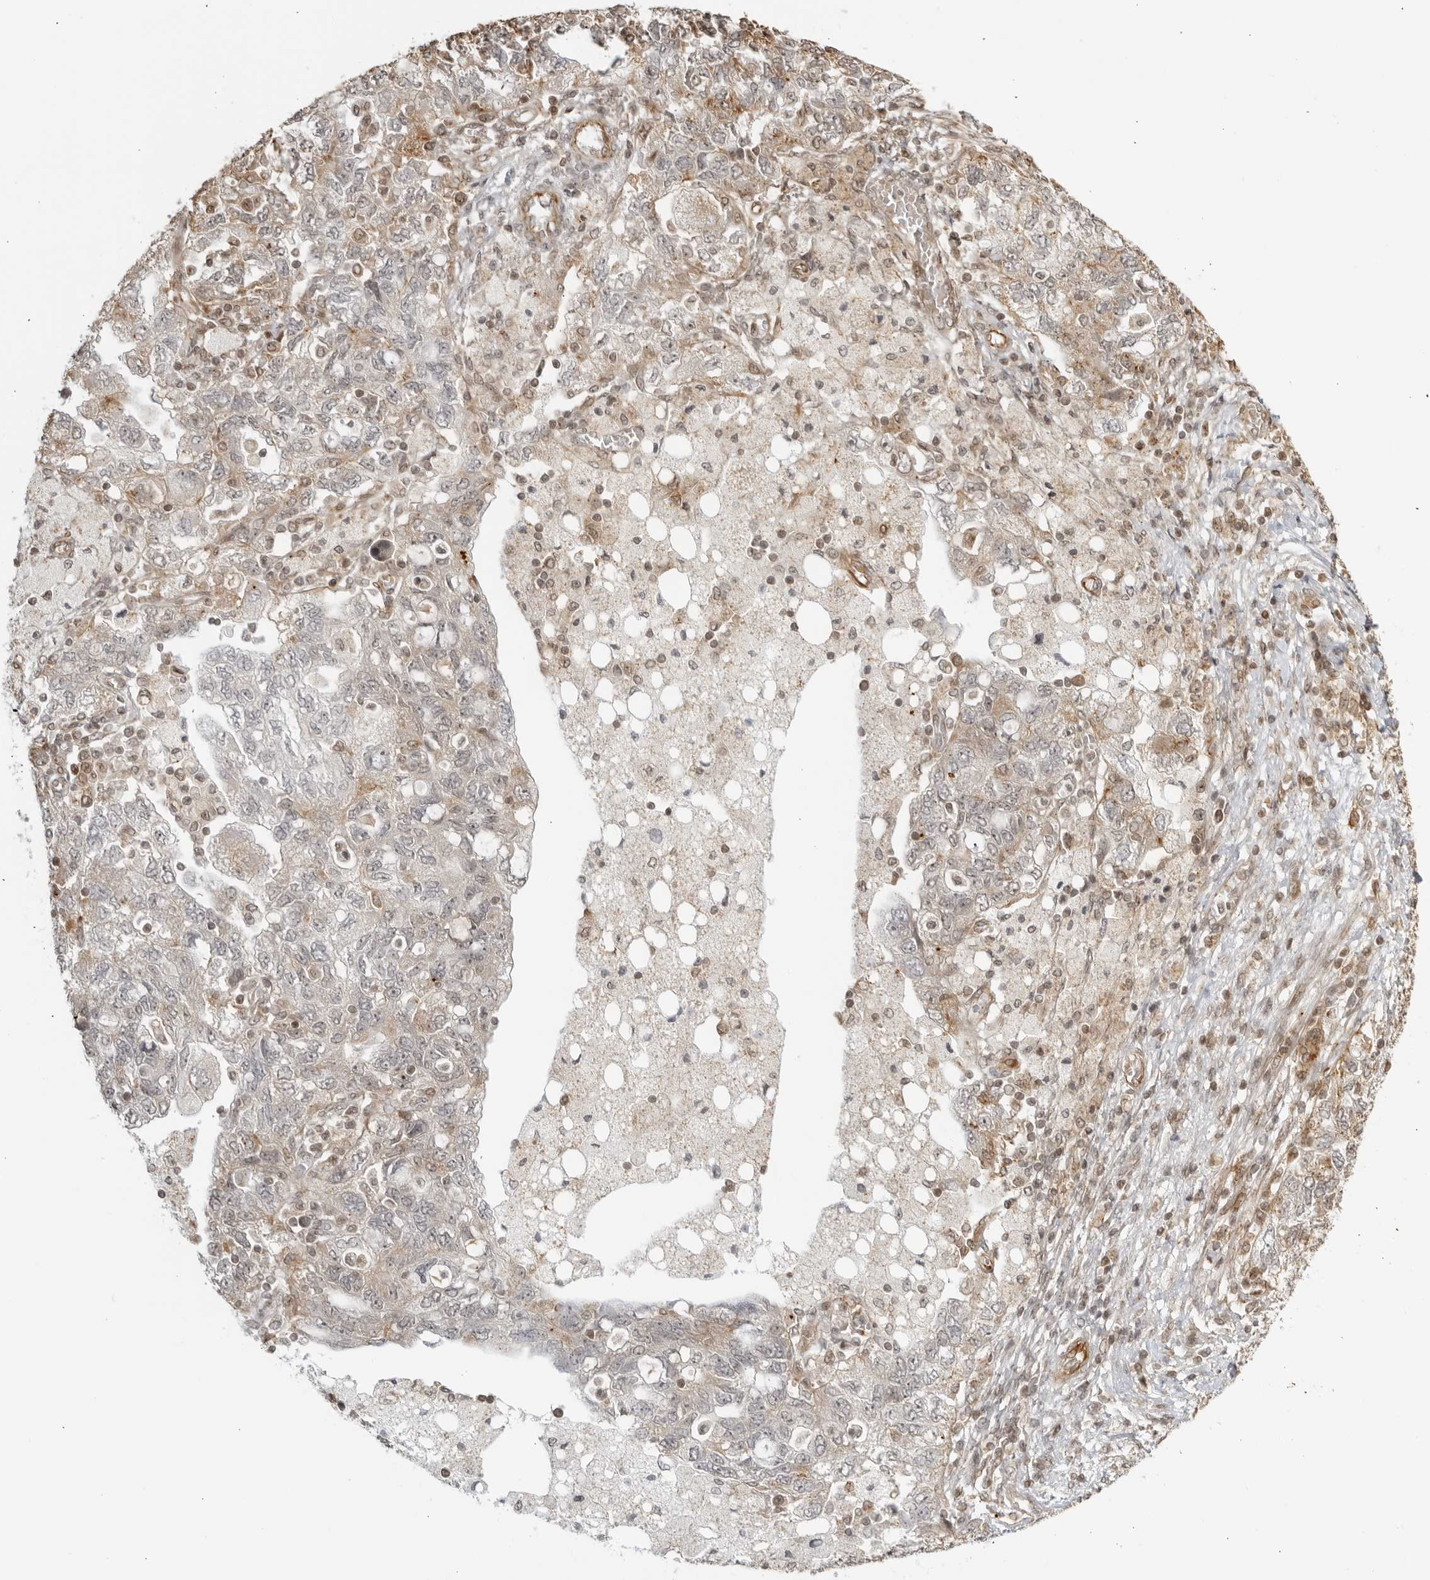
{"staining": {"intensity": "weak", "quantity": "25%-75%", "location": "cytoplasmic/membranous,nuclear"}, "tissue": "ovarian cancer", "cell_type": "Tumor cells", "image_type": "cancer", "snomed": [{"axis": "morphology", "description": "Carcinoma, NOS"}, {"axis": "morphology", "description": "Cystadenocarcinoma, serous, NOS"}, {"axis": "topography", "description": "Ovary"}], "caption": "The histopathology image exhibits immunohistochemical staining of ovarian carcinoma. There is weak cytoplasmic/membranous and nuclear staining is present in about 25%-75% of tumor cells.", "gene": "TCF21", "patient": {"sex": "female", "age": 69}}